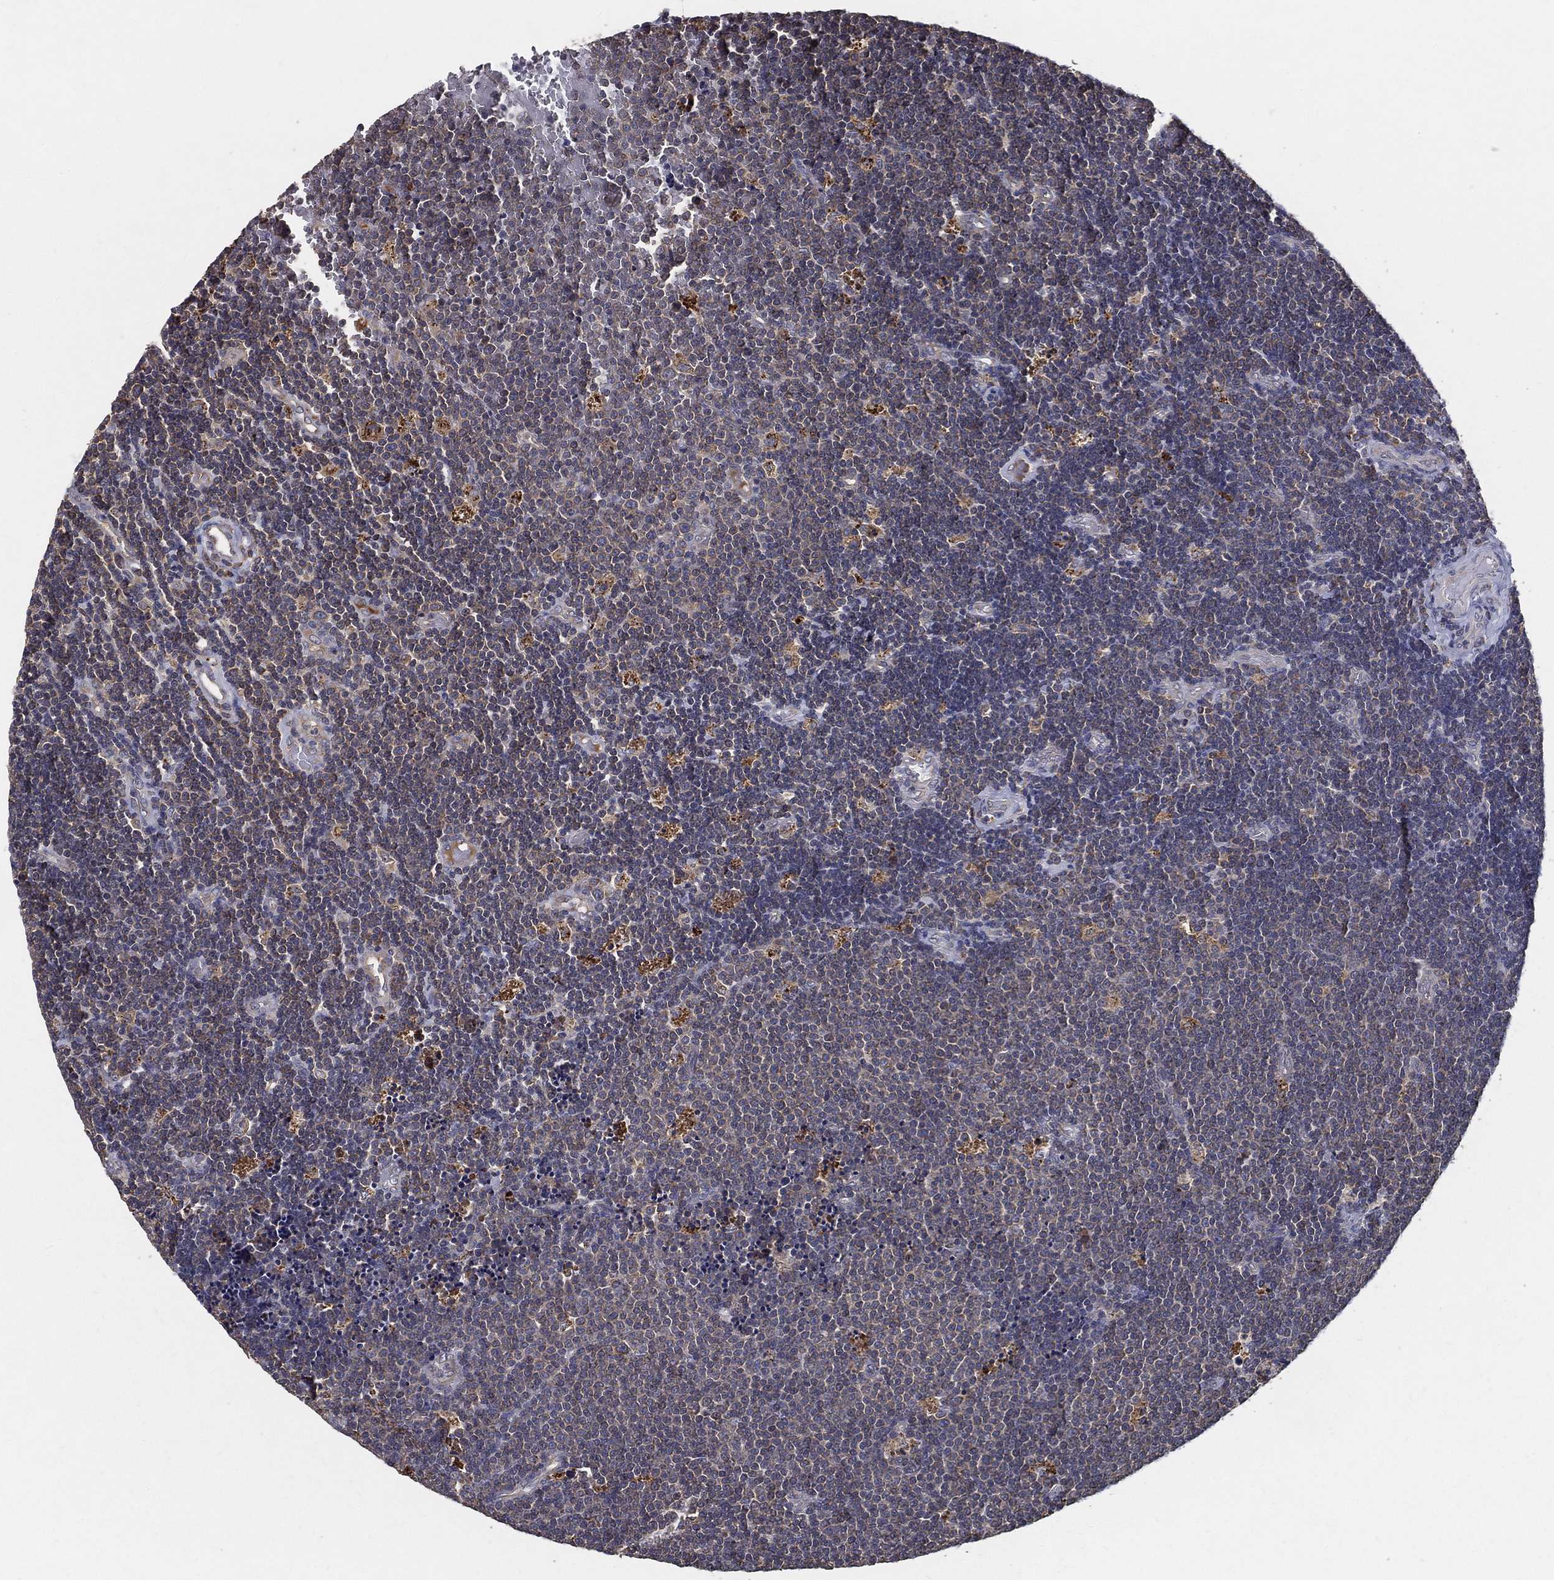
{"staining": {"intensity": "negative", "quantity": "none", "location": "none"}, "tissue": "lymphoma", "cell_type": "Tumor cells", "image_type": "cancer", "snomed": [{"axis": "morphology", "description": "Malignant lymphoma, non-Hodgkin's type, Low grade"}, {"axis": "topography", "description": "Brain"}], "caption": "Micrograph shows no protein positivity in tumor cells of lymphoma tissue.", "gene": "MT-ND1", "patient": {"sex": "female", "age": 66}}